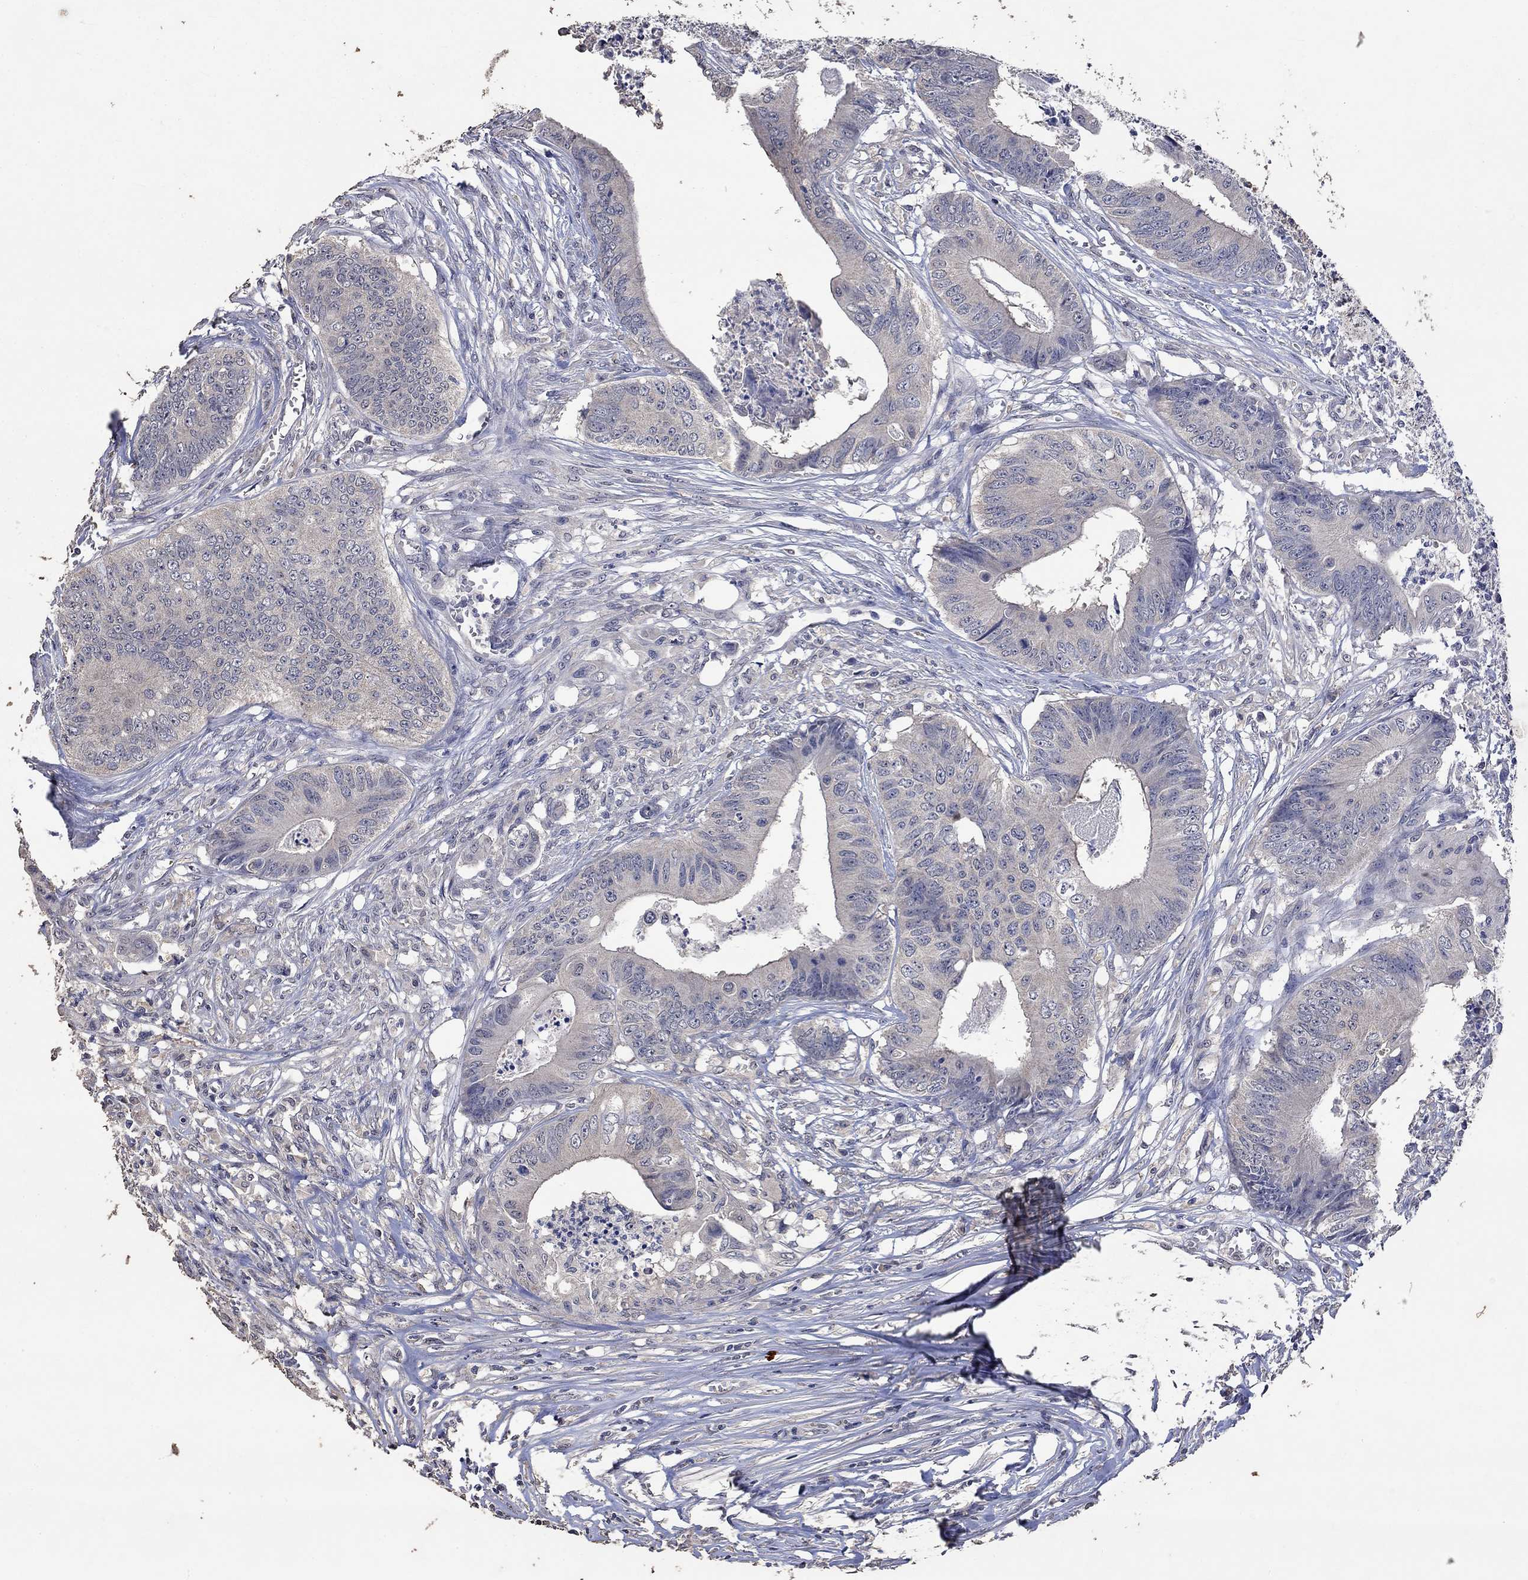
{"staining": {"intensity": "negative", "quantity": "none", "location": "none"}, "tissue": "colorectal cancer", "cell_type": "Tumor cells", "image_type": "cancer", "snomed": [{"axis": "morphology", "description": "Adenocarcinoma, NOS"}, {"axis": "topography", "description": "Colon"}], "caption": "Immunohistochemistry (IHC) of human colorectal adenocarcinoma shows no staining in tumor cells. Nuclei are stained in blue.", "gene": "PTPN20", "patient": {"sex": "male", "age": 84}}